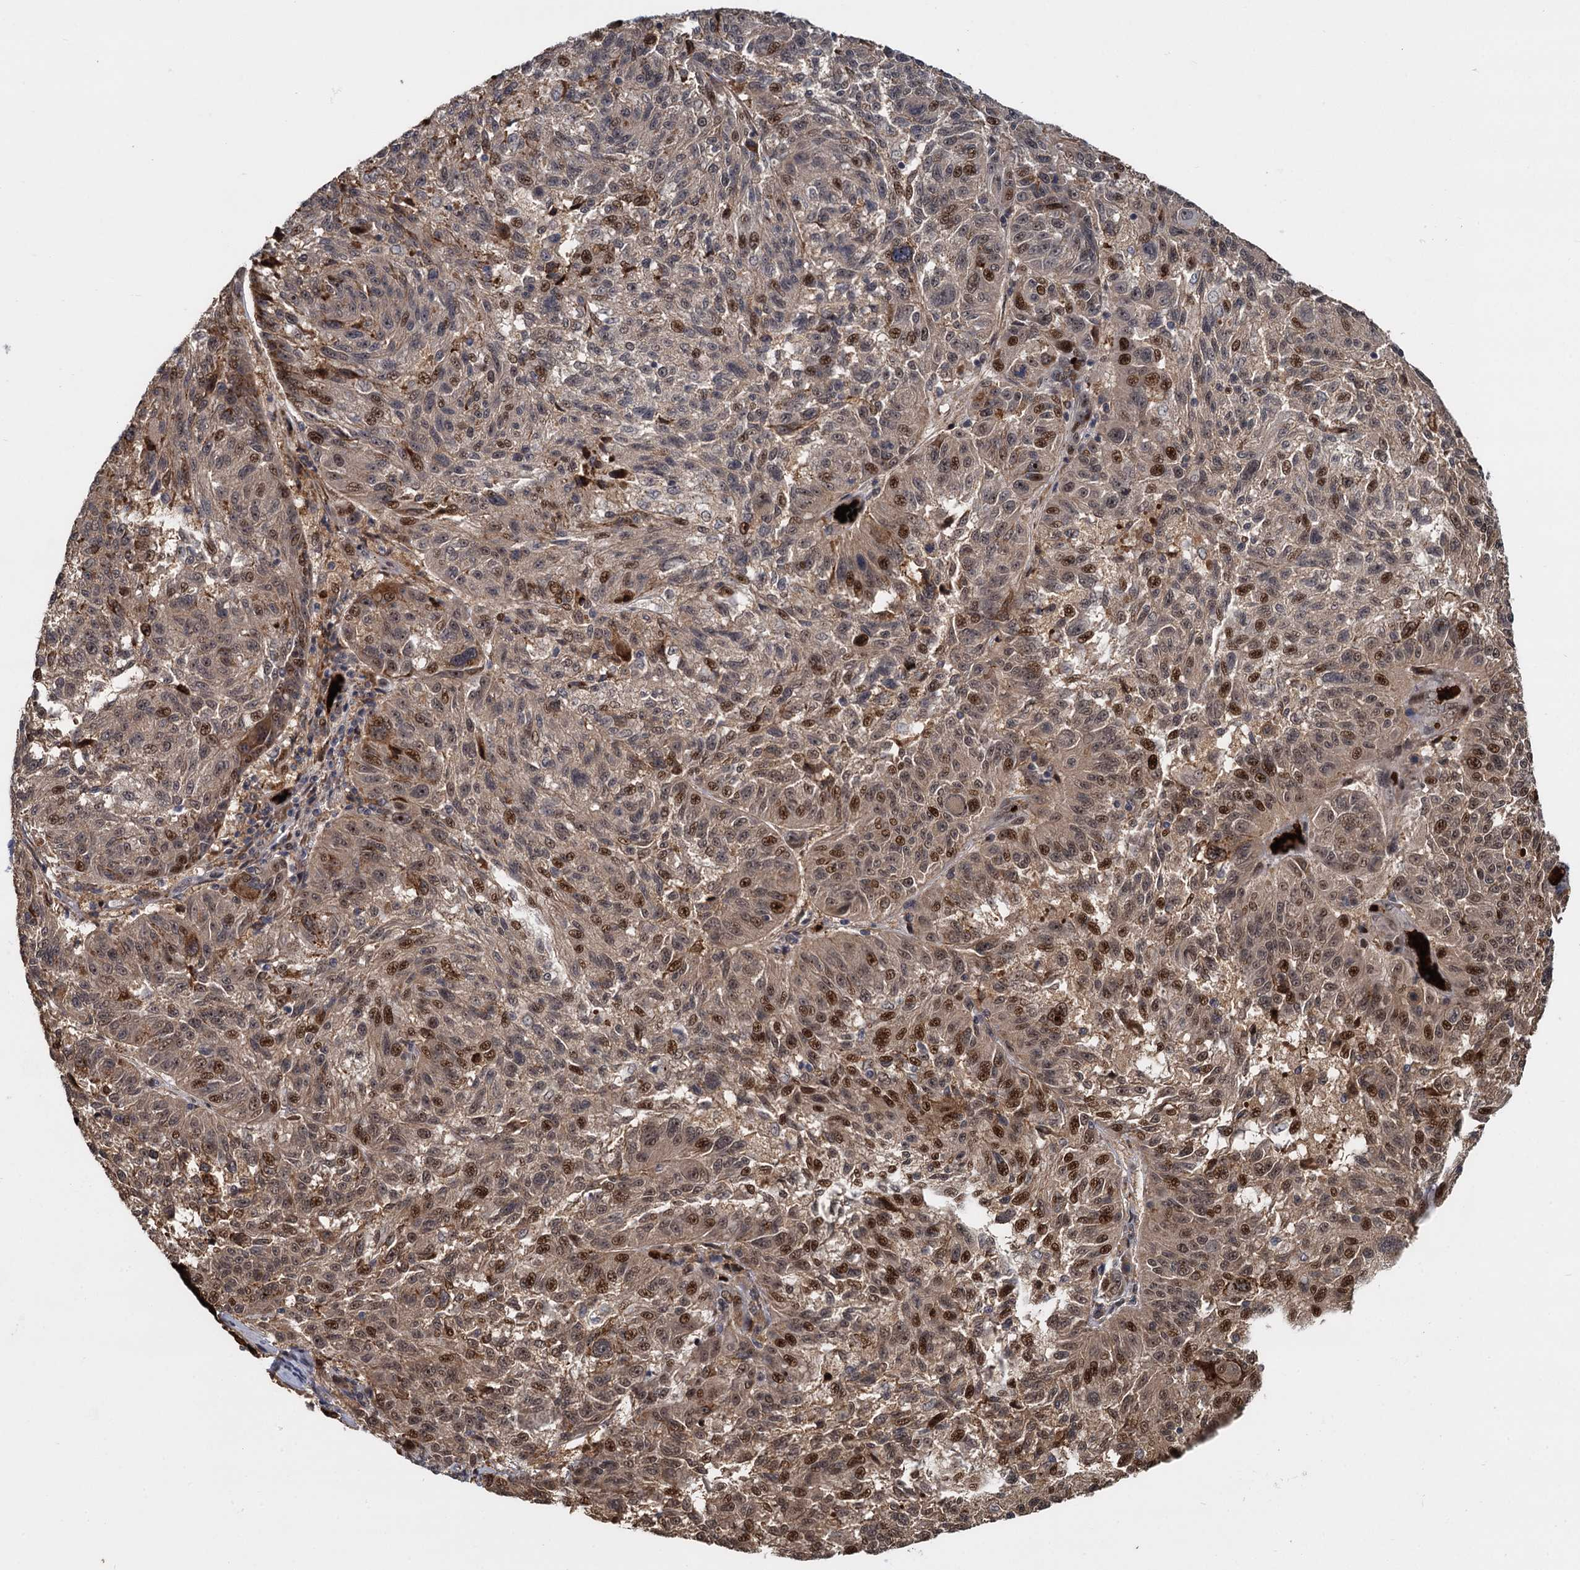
{"staining": {"intensity": "moderate", "quantity": ">75%", "location": "cytoplasmic/membranous,nuclear"}, "tissue": "melanoma", "cell_type": "Tumor cells", "image_type": "cancer", "snomed": [{"axis": "morphology", "description": "Malignant melanoma, NOS"}, {"axis": "topography", "description": "Skin"}], "caption": "Immunohistochemical staining of human malignant melanoma reveals medium levels of moderate cytoplasmic/membranous and nuclear expression in about >75% of tumor cells. (Brightfield microscopy of DAB IHC at high magnification).", "gene": "FANCI", "patient": {"sex": "male", "age": 53}}